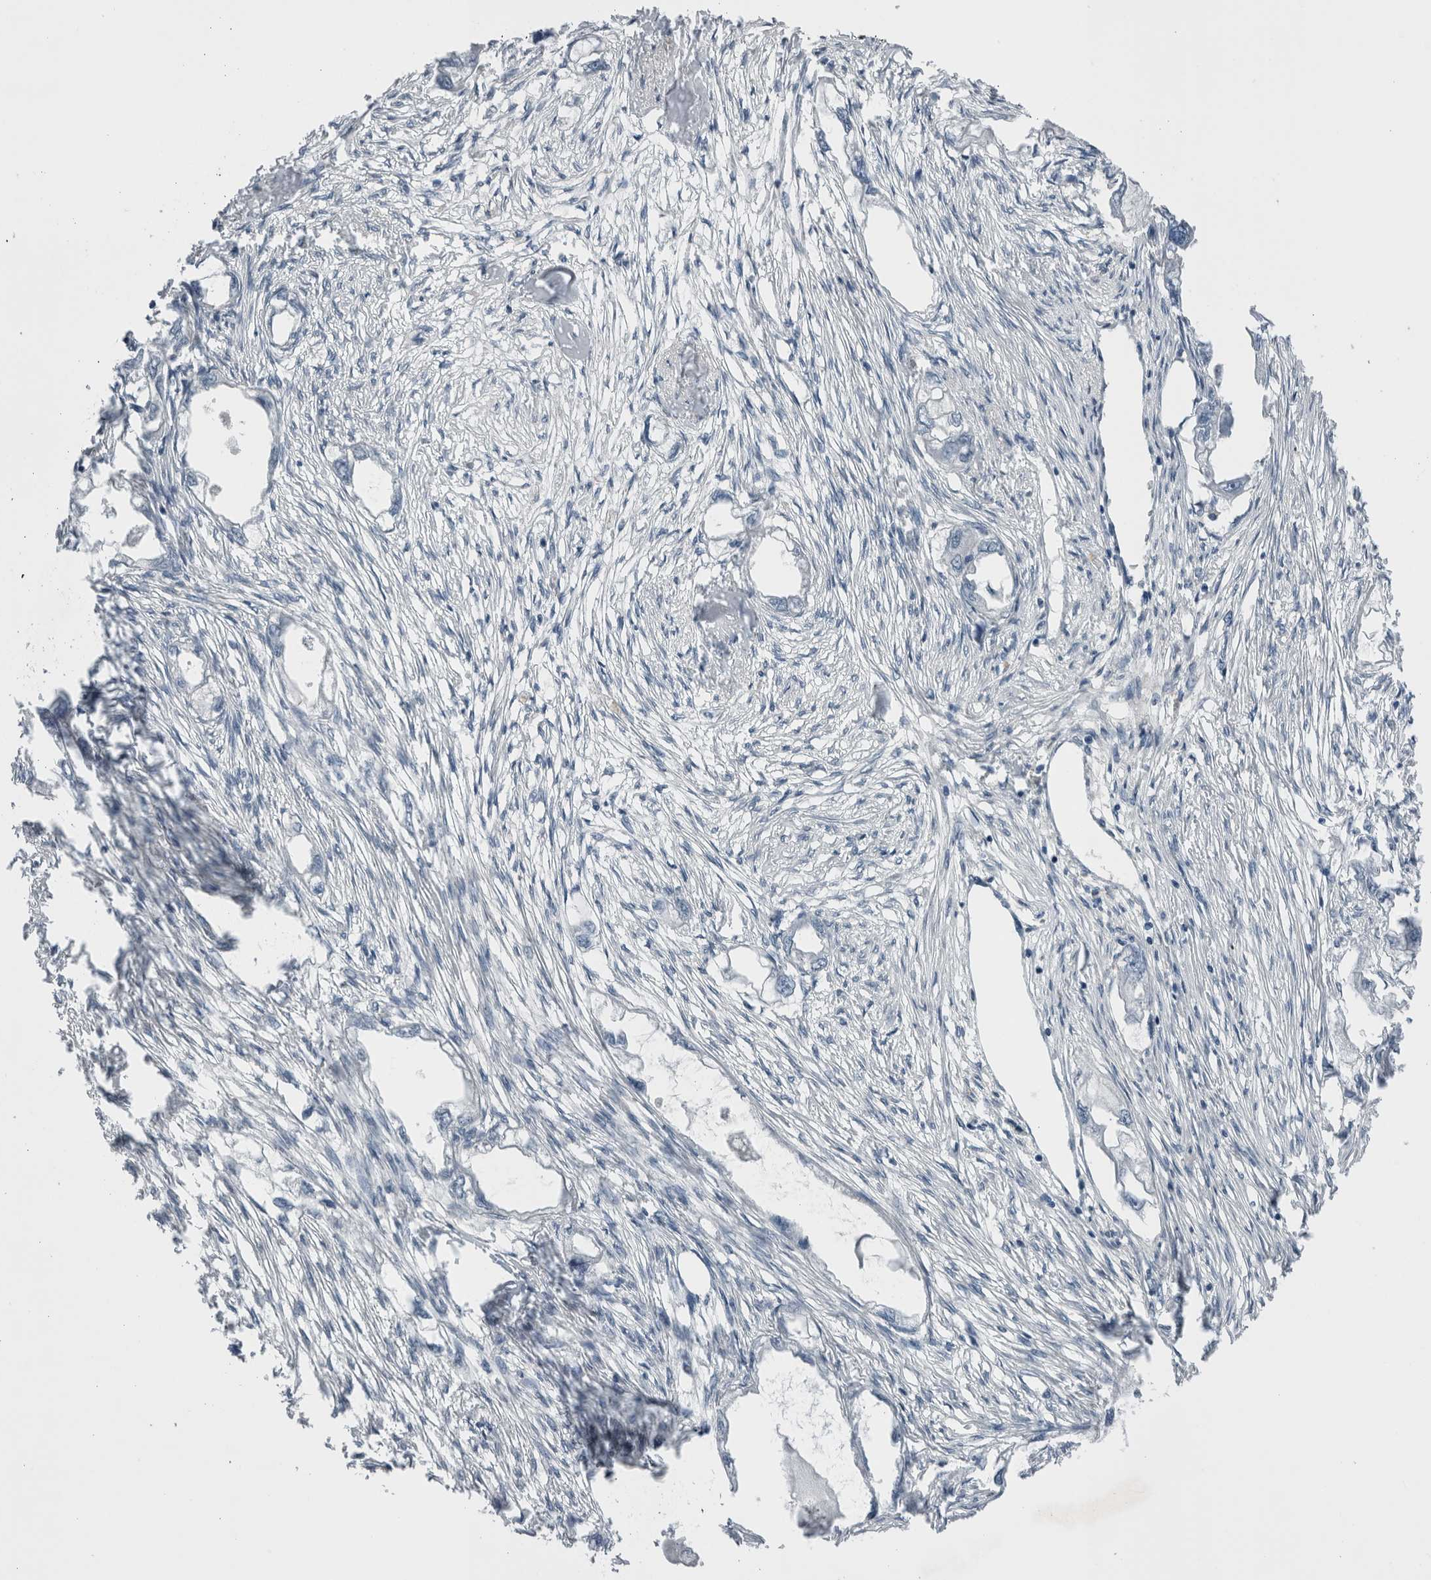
{"staining": {"intensity": "negative", "quantity": "none", "location": "none"}, "tissue": "endometrial cancer", "cell_type": "Tumor cells", "image_type": "cancer", "snomed": [{"axis": "morphology", "description": "Adenocarcinoma, NOS"}, {"axis": "morphology", "description": "Adenocarcinoma, metastatic, NOS"}, {"axis": "topography", "description": "Adipose tissue"}, {"axis": "topography", "description": "Endometrium"}], "caption": "This is an immunohistochemistry histopathology image of human endometrial cancer (metastatic adenocarcinoma). There is no expression in tumor cells.", "gene": "CRNN", "patient": {"sex": "female", "age": 67}}